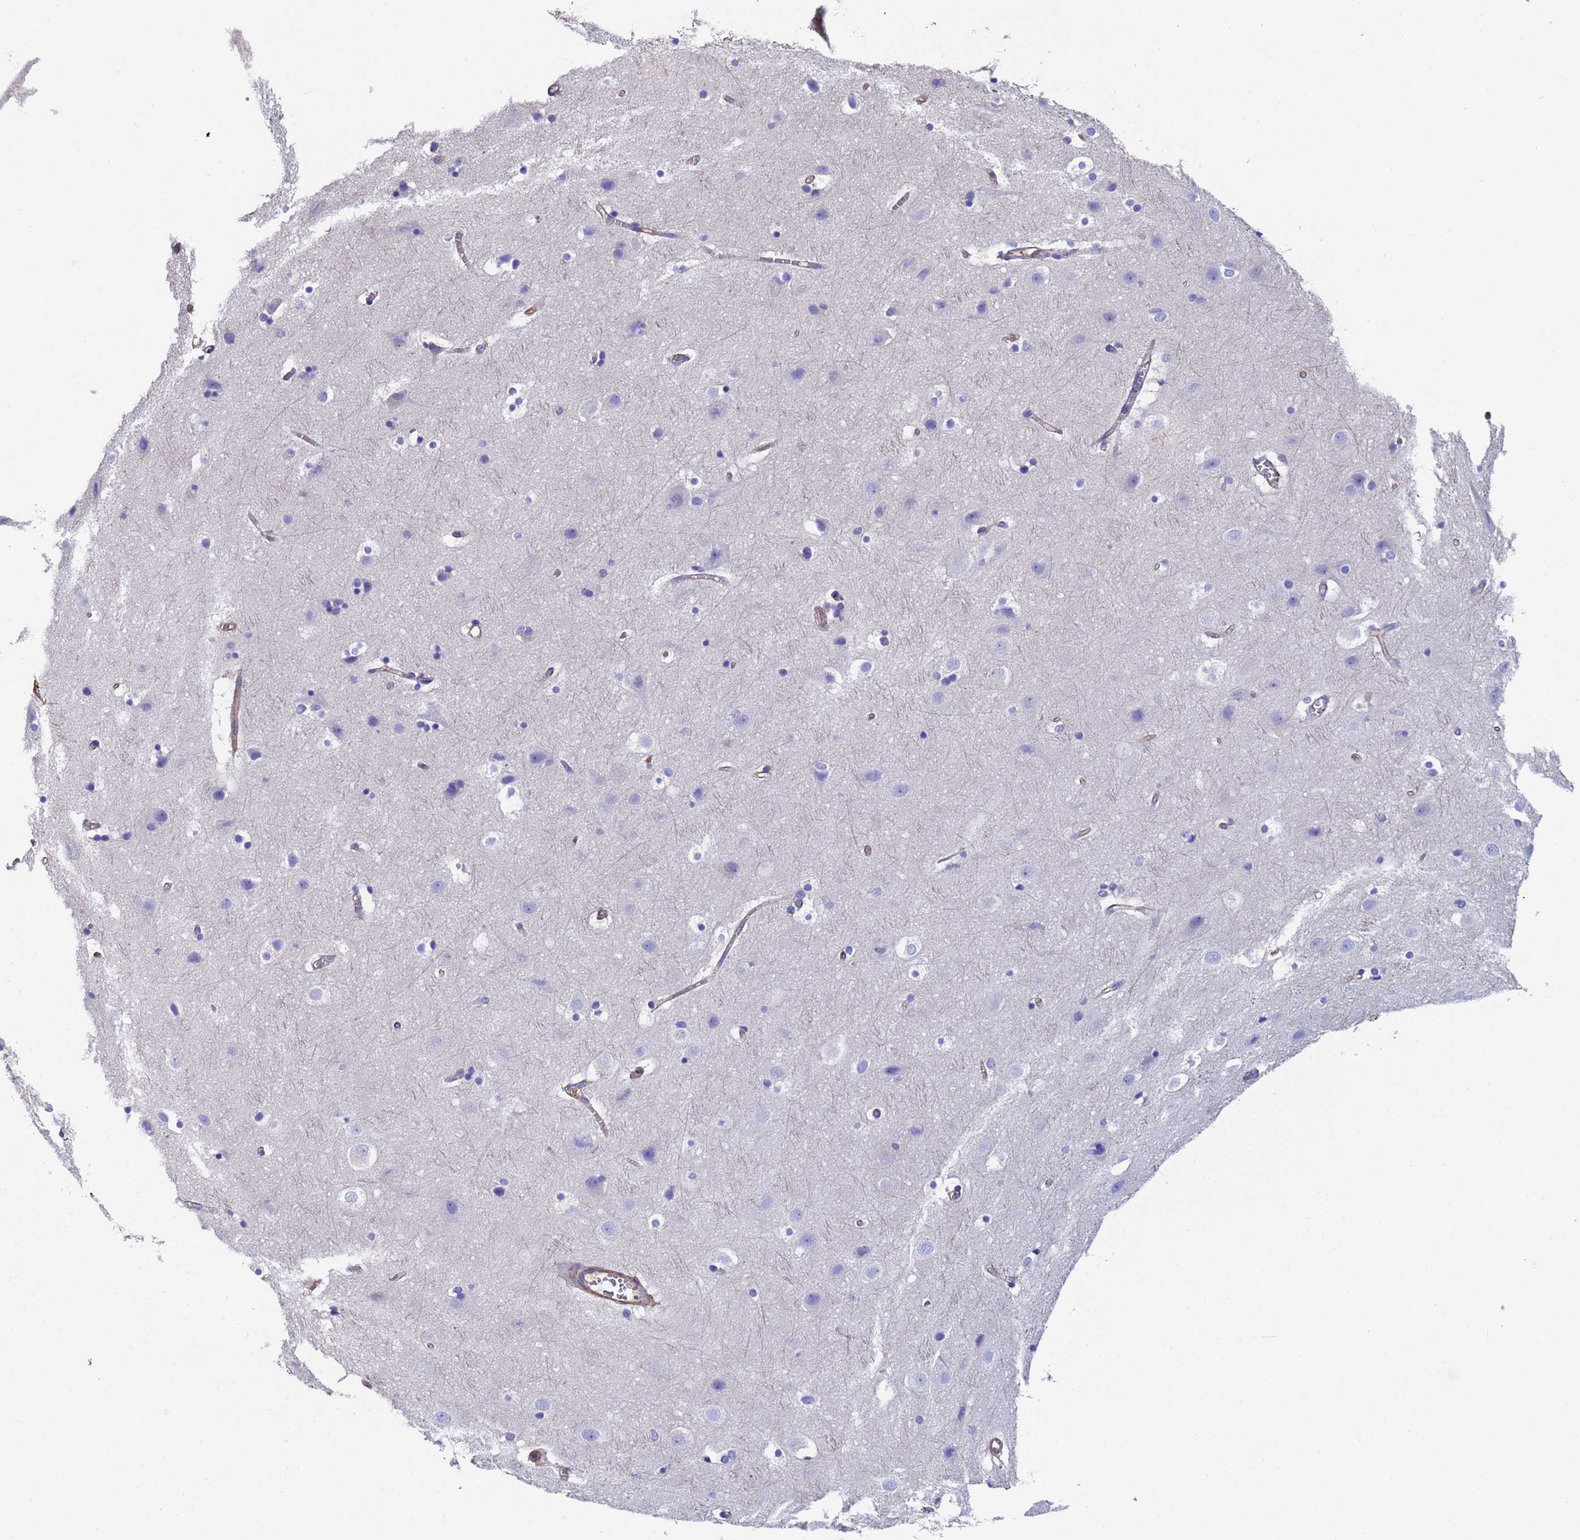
{"staining": {"intensity": "weak", "quantity": ">75%", "location": "cytoplasmic/membranous"}, "tissue": "cerebral cortex", "cell_type": "Endothelial cells", "image_type": "normal", "snomed": [{"axis": "morphology", "description": "Normal tissue, NOS"}, {"axis": "topography", "description": "Cerebral cortex"}], "caption": "Immunohistochemical staining of normal human cerebral cortex exhibits weak cytoplasmic/membranous protein expression in about >75% of endothelial cells.", "gene": "MYL12A", "patient": {"sex": "male", "age": 54}}